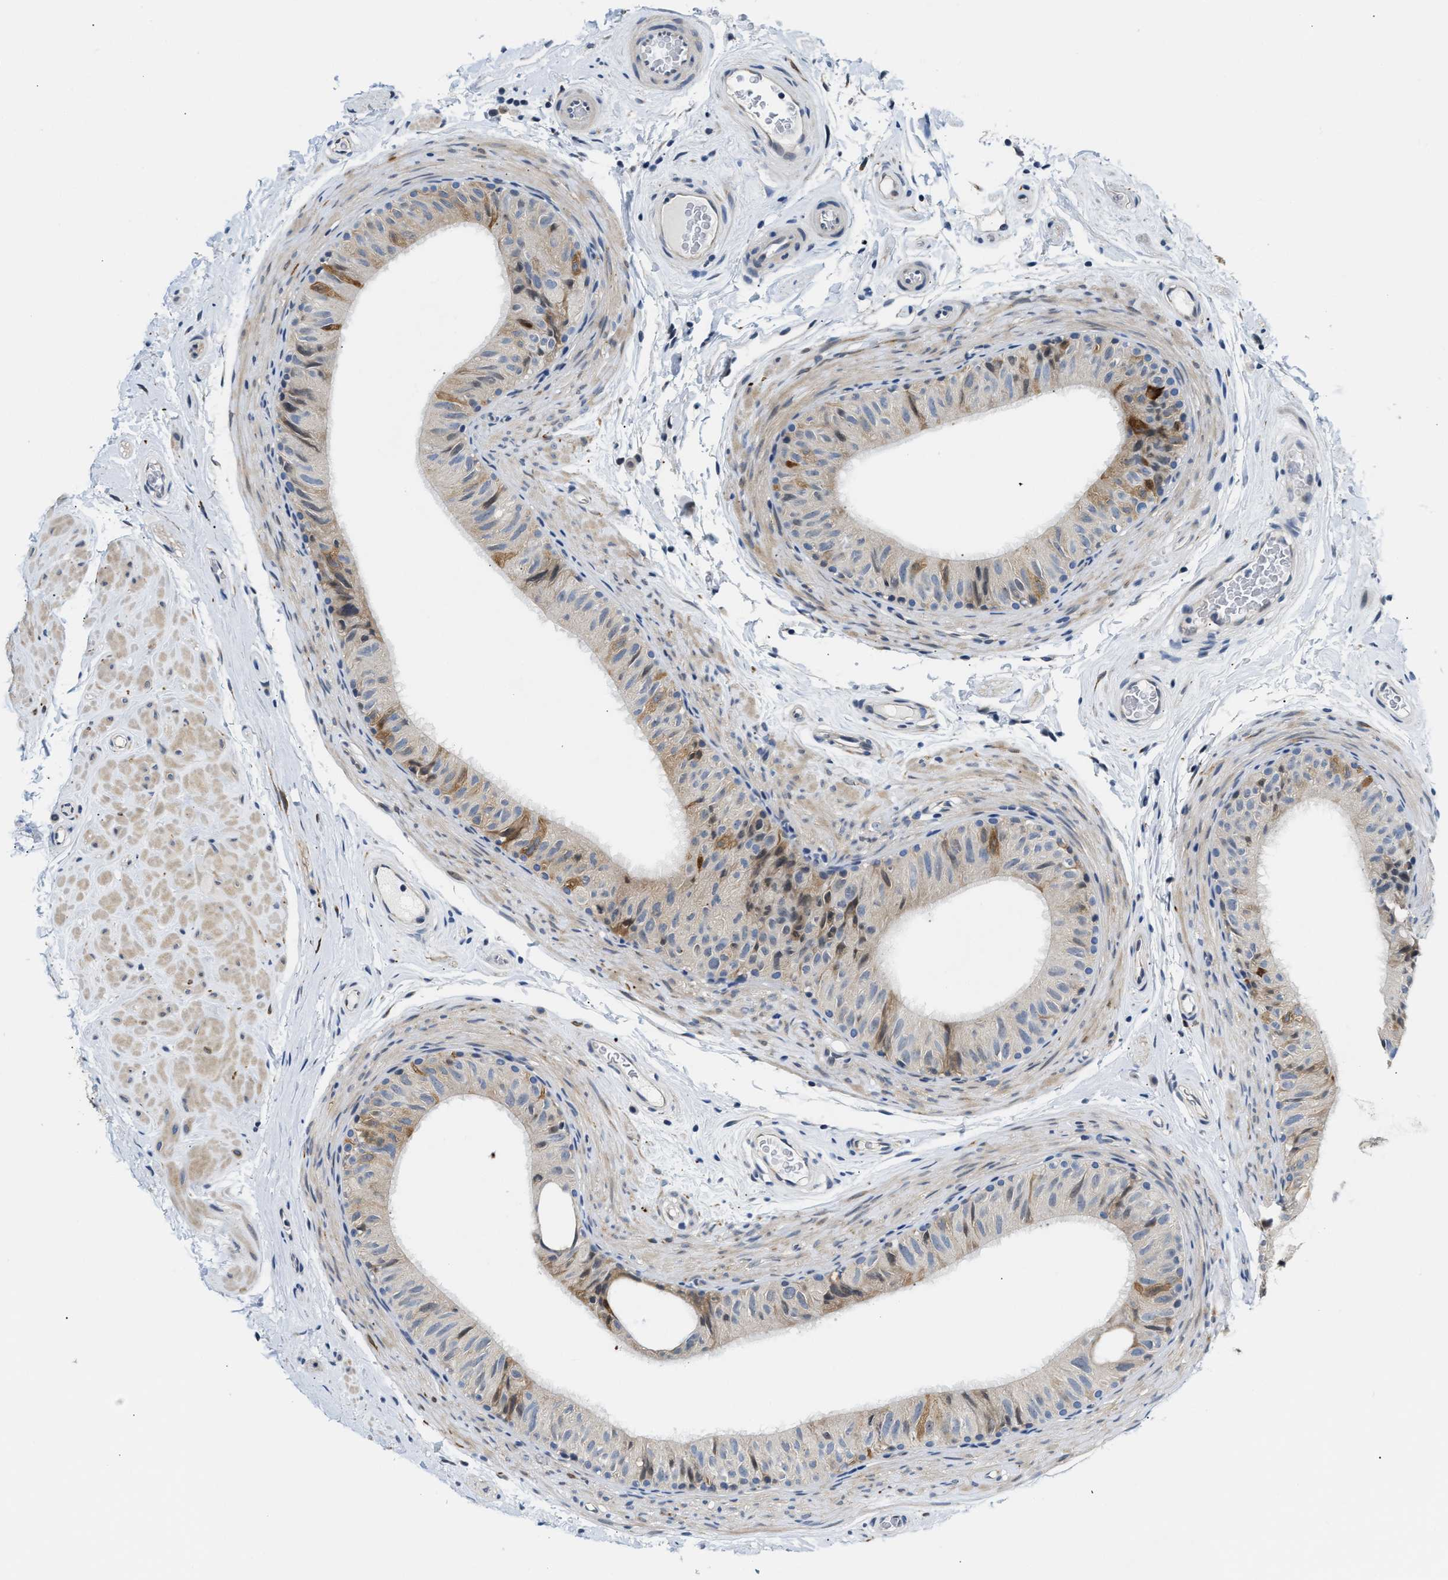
{"staining": {"intensity": "moderate", "quantity": "25%-75%", "location": "cytoplasmic/membranous"}, "tissue": "epididymis", "cell_type": "Glandular cells", "image_type": "normal", "snomed": [{"axis": "morphology", "description": "Normal tissue, NOS"}, {"axis": "topography", "description": "Epididymis"}], "caption": "Epididymis stained for a protein exhibits moderate cytoplasmic/membranous positivity in glandular cells. The protein of interest is shown in brown color, while the nuclei are stained blue.", "gene": "CLGN", "patient": {"sex": "male", "age": 34}}